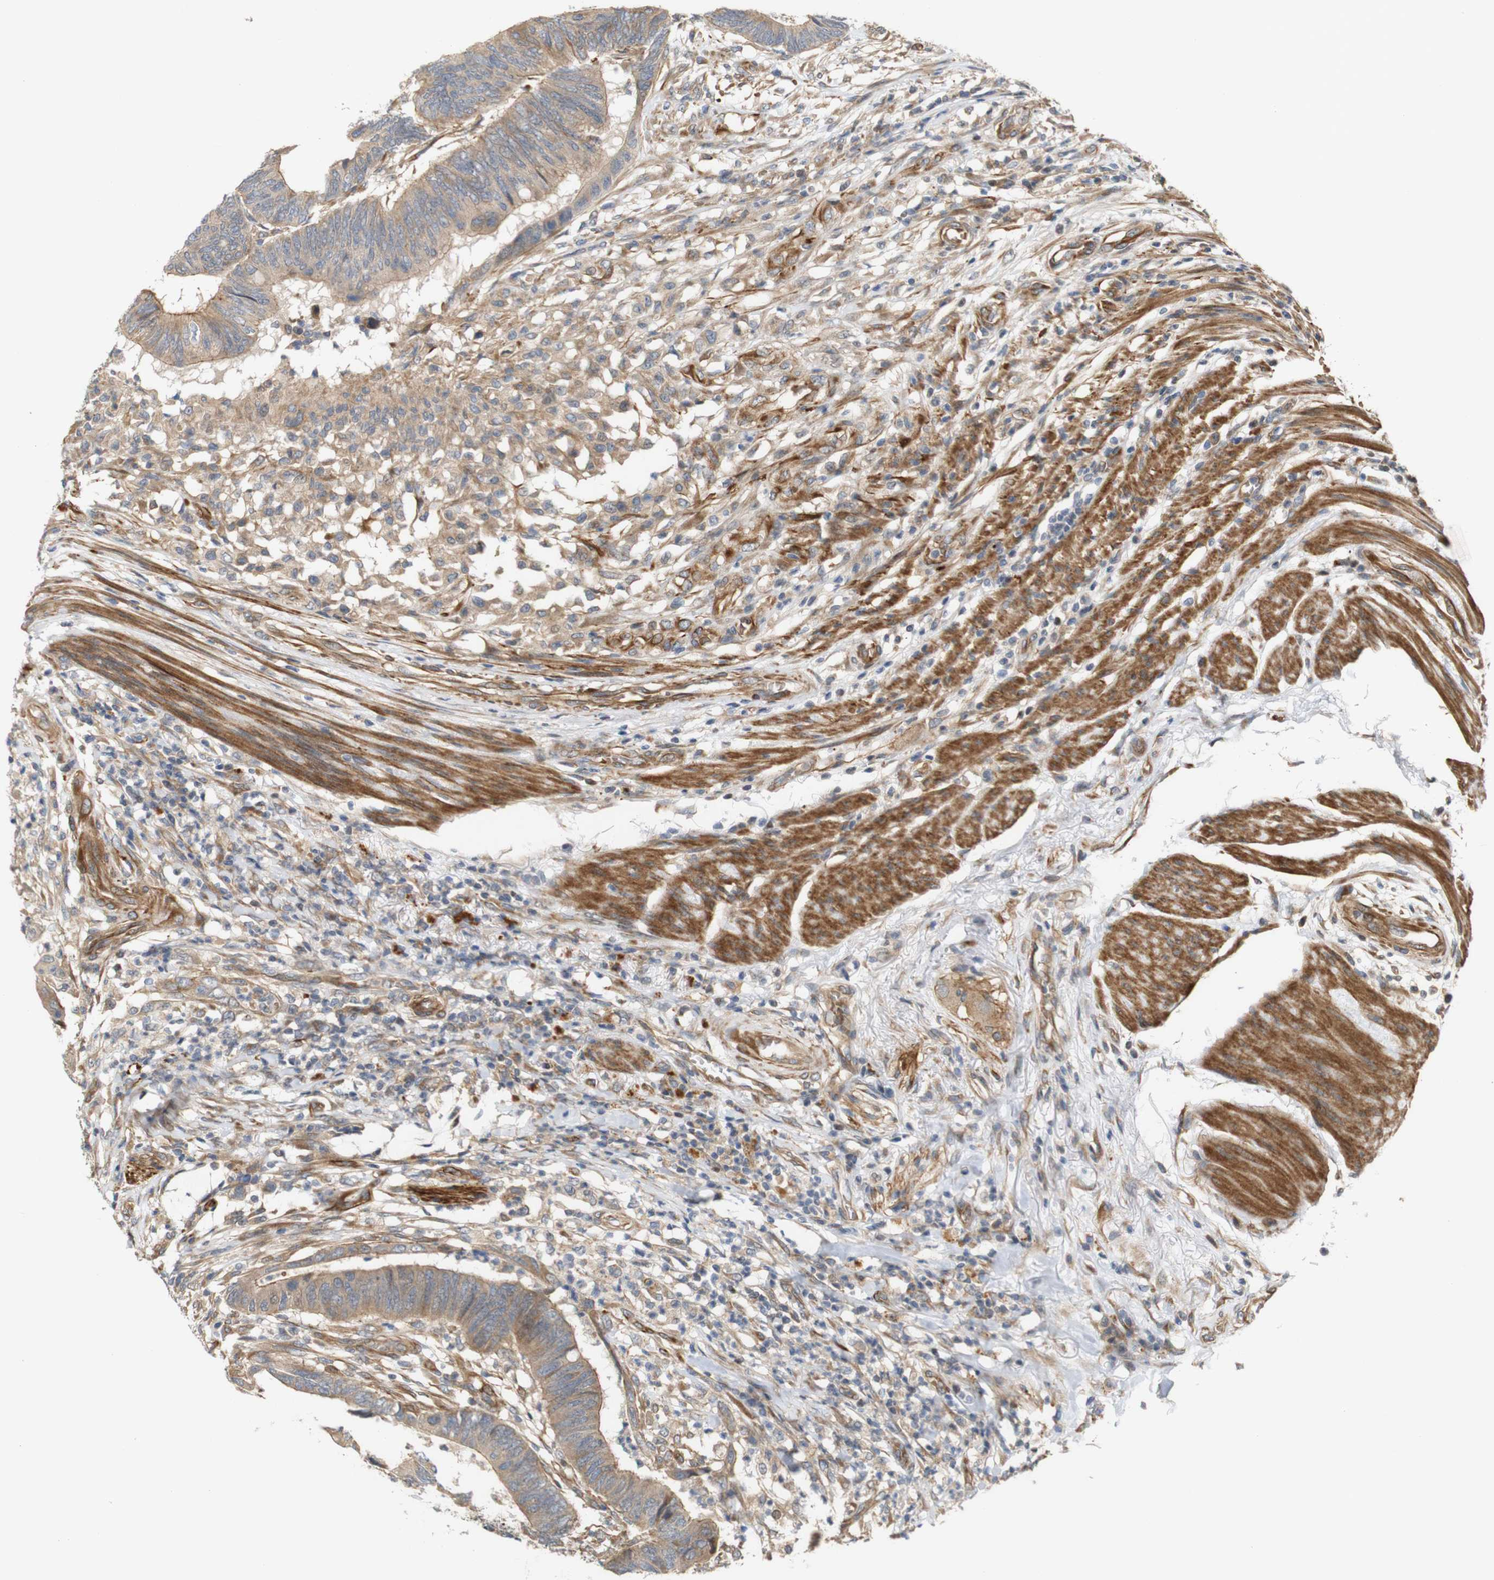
{"staining": {"intensity": "weak", "quantity": ">75%", "location": "cytoplasmic/membranous"}, "tissue": "colorectal cancer", "cell_type": "Tumor cells", "image_type": "cancer", "snomed": [{"axis": "morphology", "description": "Normal tissue, NOS"}, {"axis": "morphology", "description": "Adenocarcinoma, NOS"}, {"axis": "topography", "description": "Rectum"}, {"axis": "topography", "description": "Peripheral nerve tissue"}], "caption": "IHC micrograph of neoplastic tissue: colorectal cancer (adenocarcinoma) stained using immunohistochemistry (IHC) displays low levels of weak protein expression localized specifically in the cytoplasmic/membranous of tumor cells, appearing as a cytoplasmic/membranous brown color.", "gene": "RPTOR", "patient": {"sex": "male", "age": 92}}